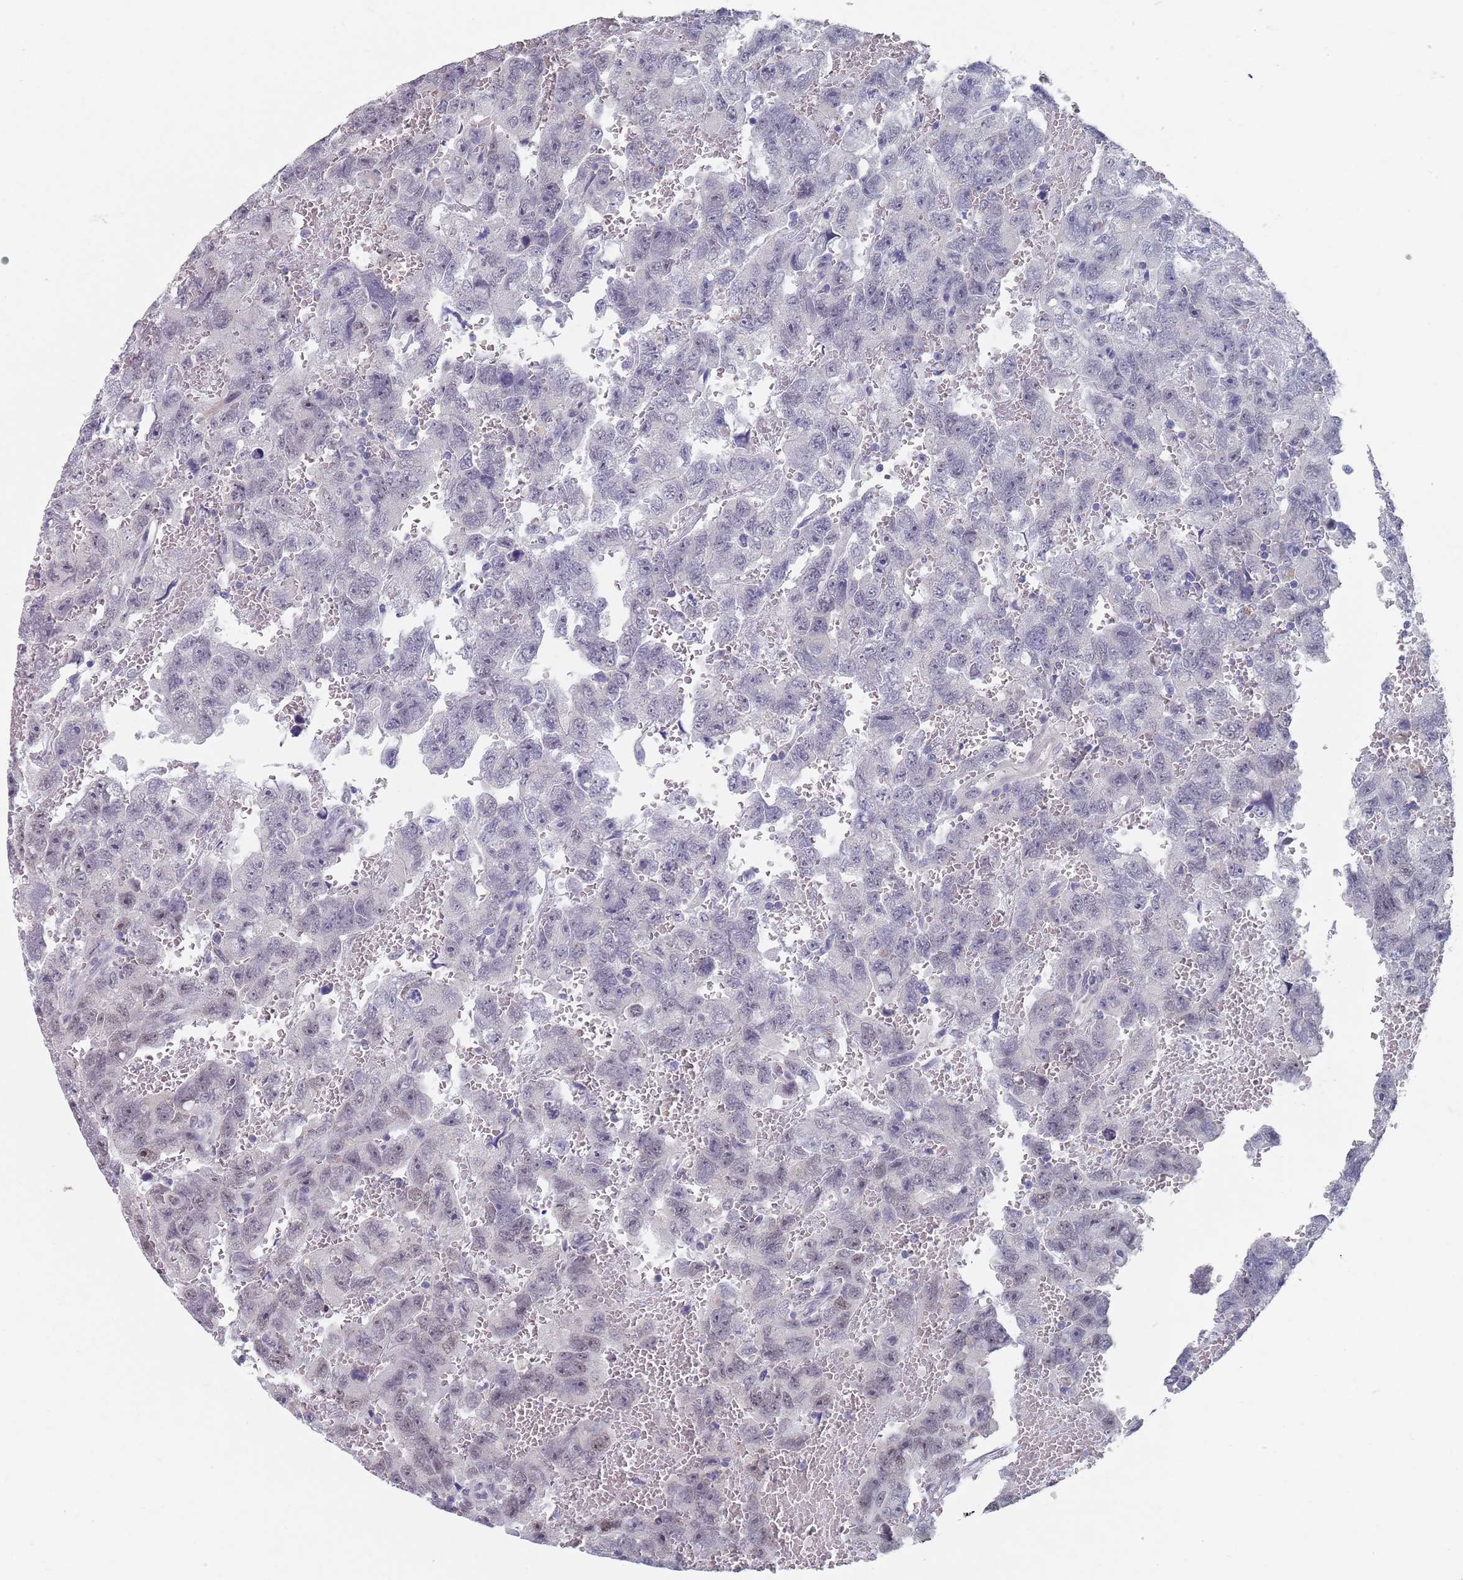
{"staining": {"intensity": "weak", "quantity": "<25%", "location": "nuclear"}, "tissue": "testis cancer", "cell_type": "Tumor cells", "image_type": "cancer", "snomed": [{"axis": "morphology", "description": "Carcinoma, Embryonal, NOS"}, {"axis": "topography", "description": "Testis"}], "caption": "High power microscopy micrograph of an immunohistochemistry (IHC) histopathology image of testis cancer, revealing no significant expression in tumor cells. (DAB immunohistochemistry visualized using brightfield microscopy, high magnification).", "gene": "SAMD1", "patient": {"sex": "male", "age": 45}}